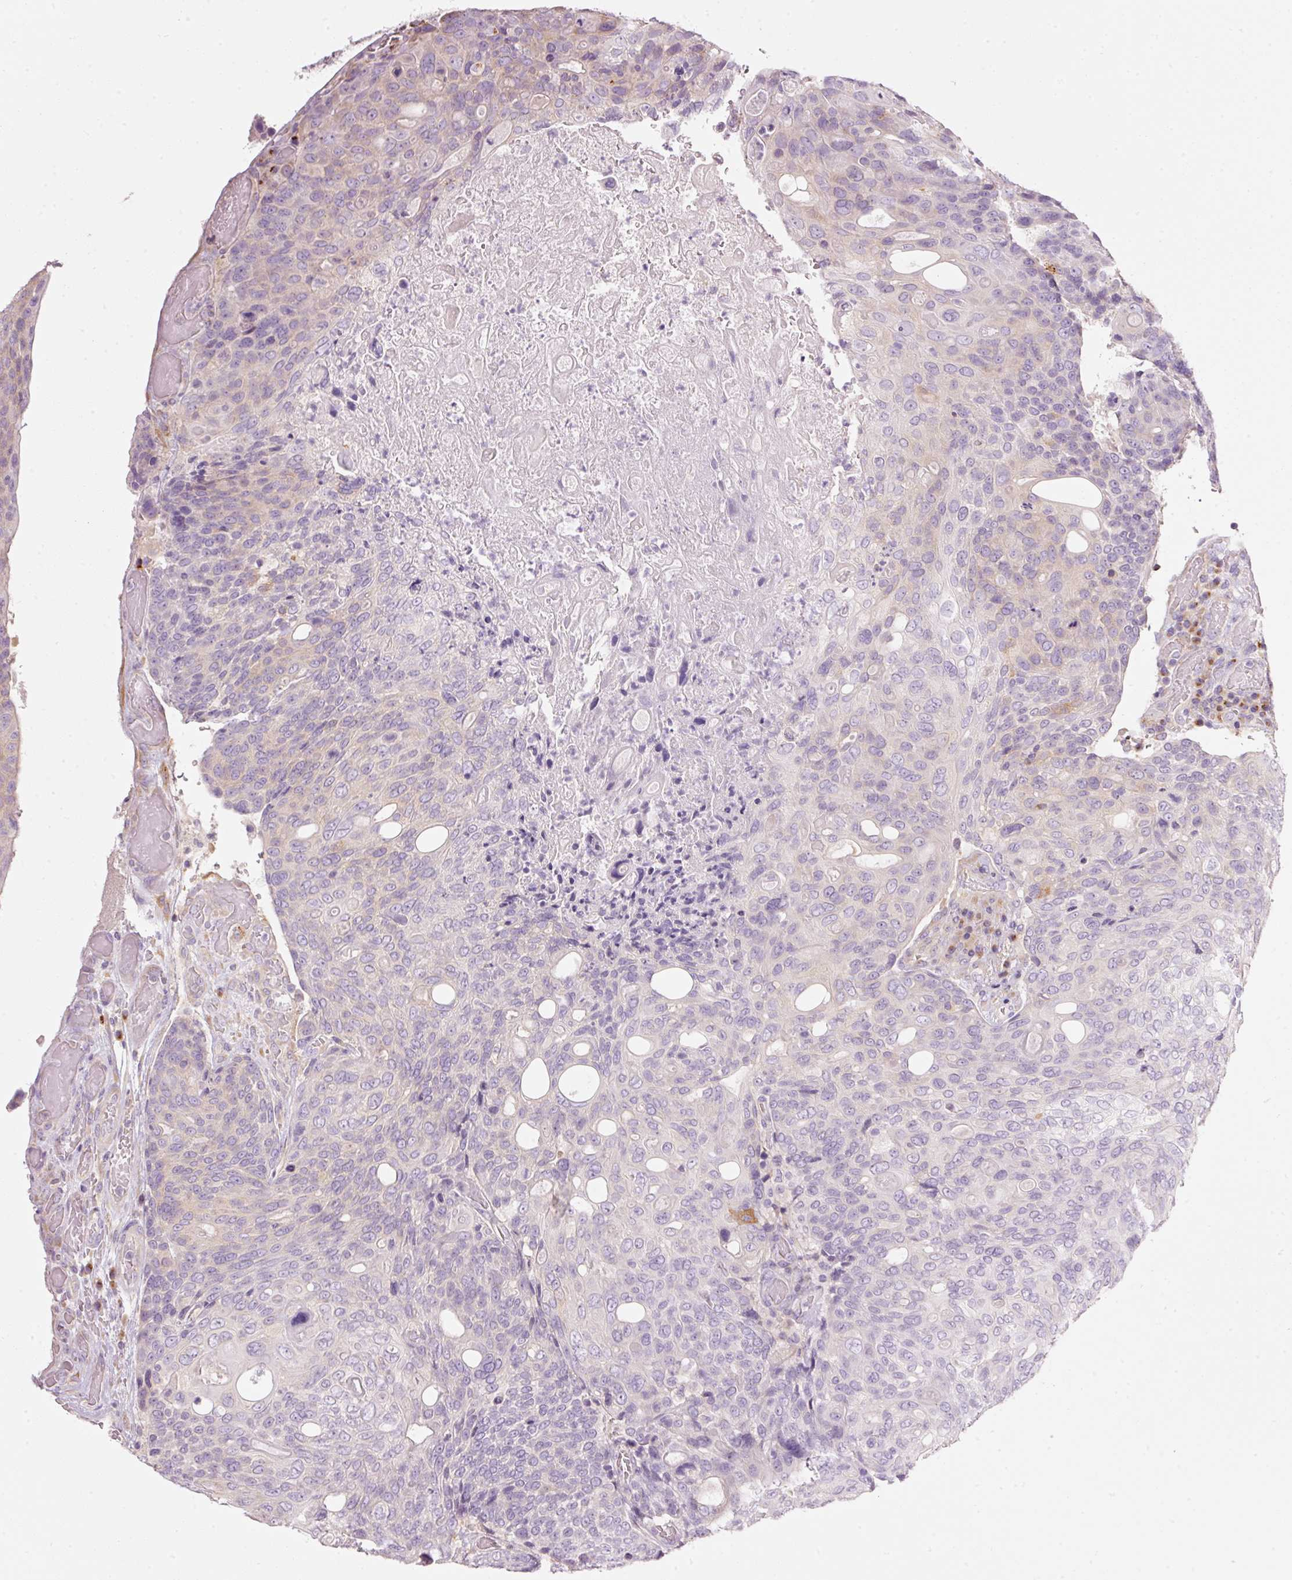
{"staining": {"intensity": "weak", "quantity": "<25%", "location": "cytoplasmic/membranous"}, "tissue": "urothelial cancer", "cell_type": "Tumor cells", "image_type": "cancer", "snomed": [{"axis": "morphology", "description": "Urothelial carcinoma, High grade"}, {"axis": "topography", "description": "Urinary bladder"}], "caption": "High magnification brightfield microscopy of urothelial carcinoma (high-grade) stained with DAB (brown) and counterstained with hematoxylin (blue): tumor cells show no significant positivity.", "gene": "PDXDC1", "patient": {"sex": "female", "age": 70}}